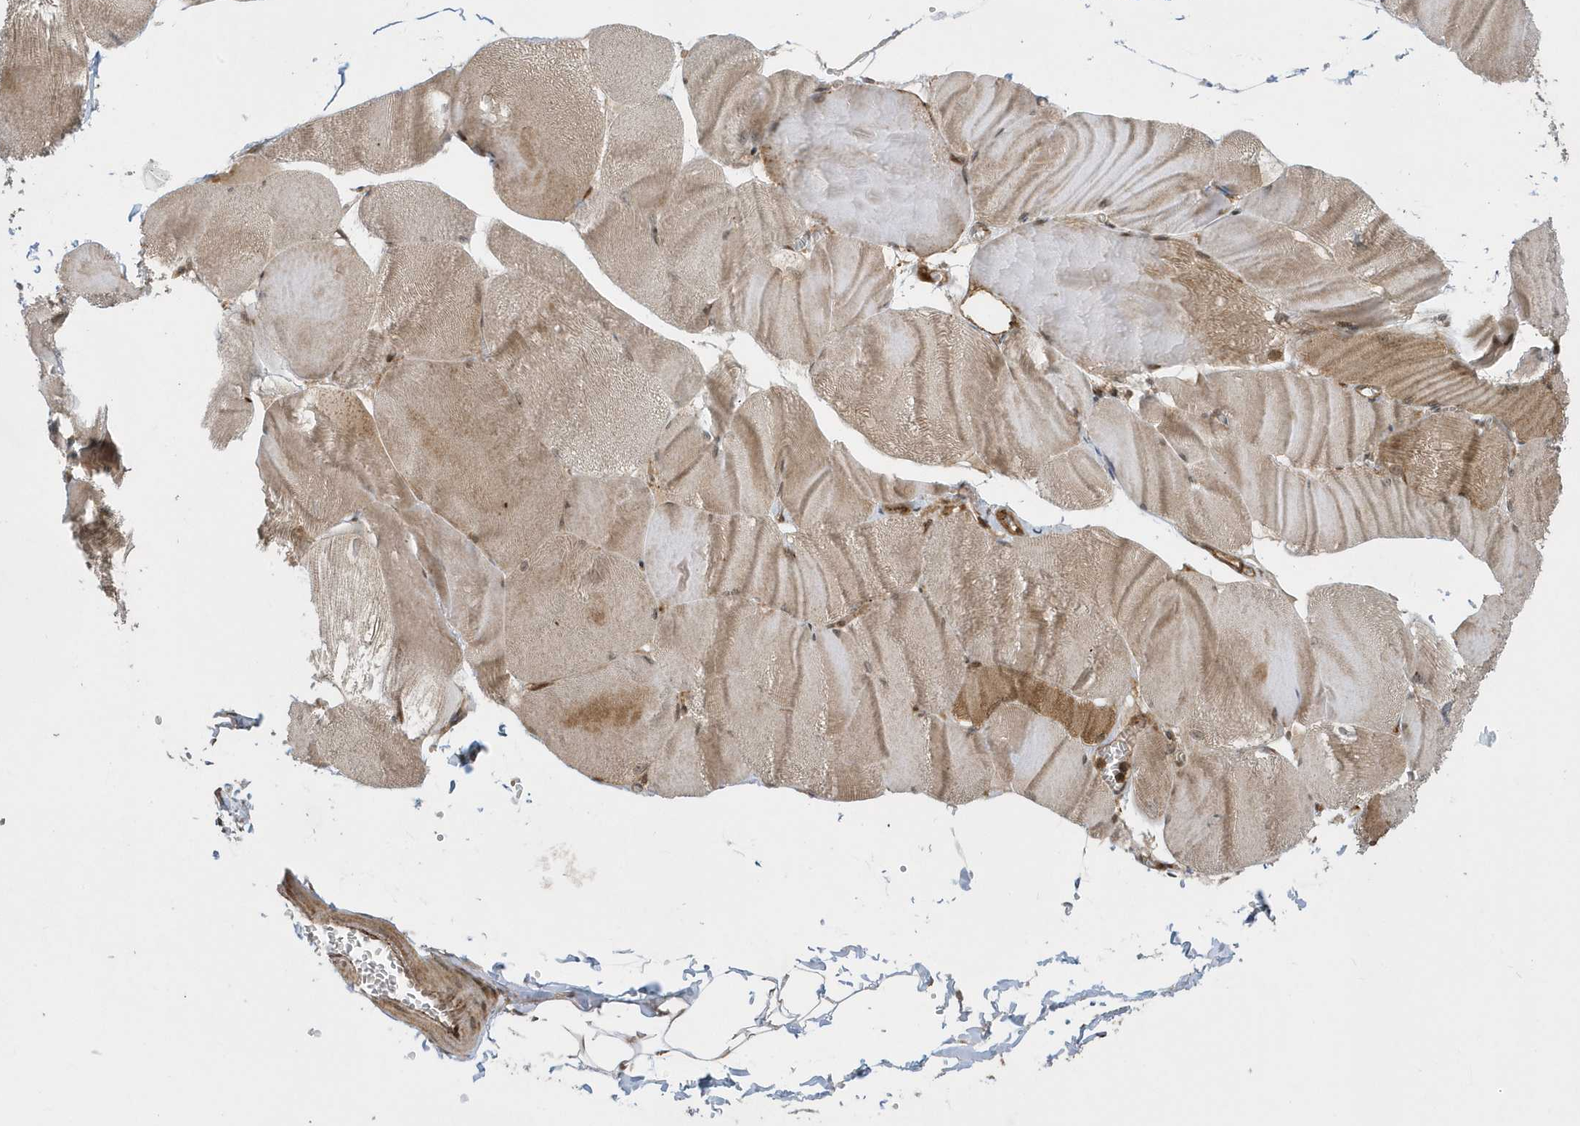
{"staining": {"intensity": "moderate", "quantity": "25%-75%", "location": "cytoplasmic/membranous"}, "tissue": "skeletal muscle", "cell_type": "Myocytes", "image_type": "normal", "snomed": [{"axis": "morphology", "description": "Normal tissue, NOS"}, {"axis": "morphology", "description": "Basal cell carcinoma"}, {"axis": "topography", "description": "Skeletal muscle"}], "caption": "A brown stain shows moderate cytoplasmic/membranous expression of a protein in myocytes of benign skeletal muscle.", "gene": "STAMBP", "patient": {"sex": "female", "age": 64}}